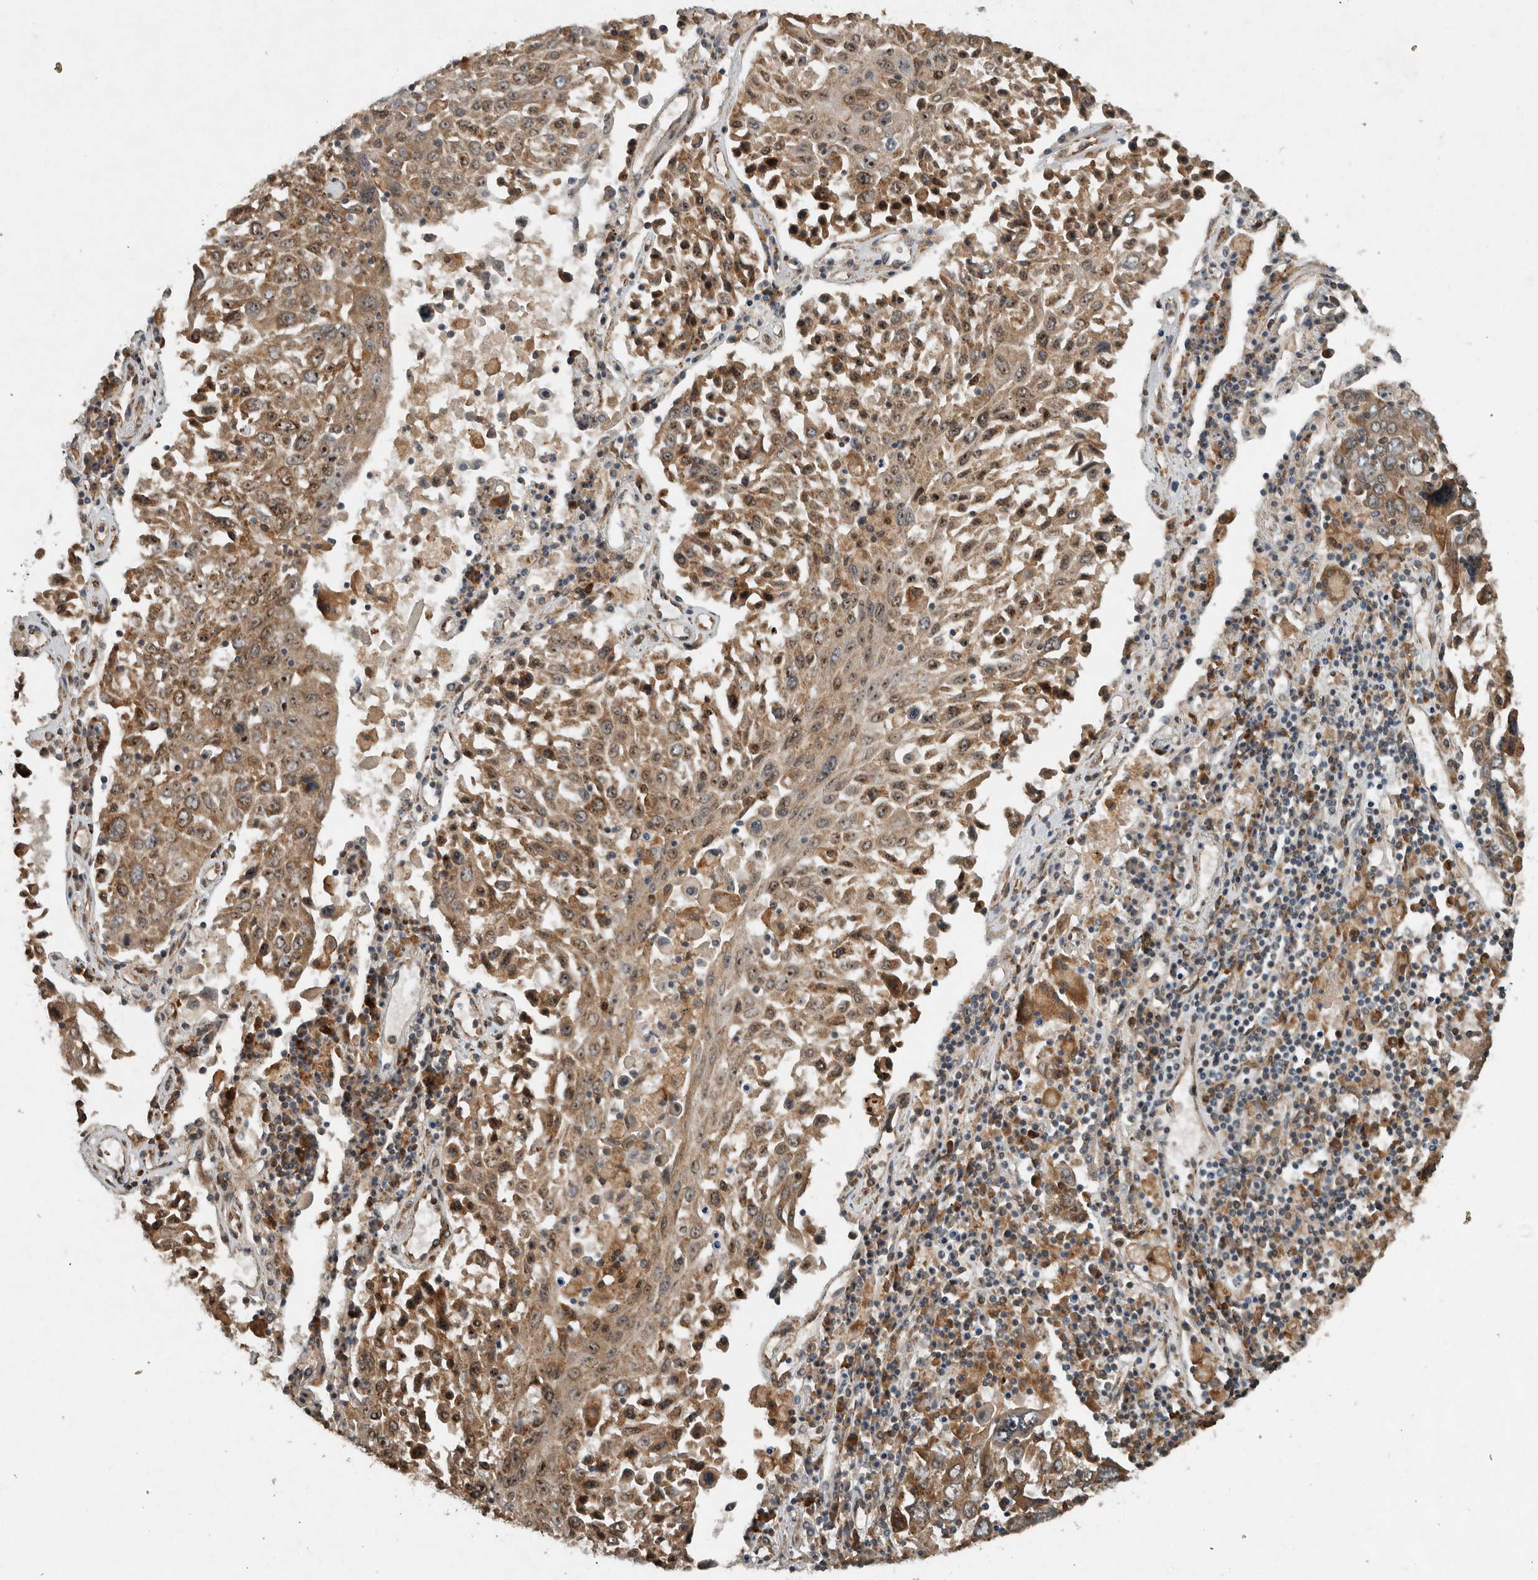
{"staining": {"intensity": "moderate", "quantity": ">75%", "location": "cytoplasmic/membranous,nuclear"}, "tissue": "lung cancer", "cell_type": "Tumor cells", "image_type": "cancer", "snomed": [{"axis": "morphology", "description": "Squamous cell carcinoma, NOS"}, {"axis": "topography", "description": "Lung"}], "caption": "Protein expression analysis of human lung cancer (squamous cell carcinoma) reveals moderate cytoplasmic/membranous and nuclear positivity in approximately >75% of tumor cells. (Brightfield microscopy of DAB IHC at high magnification).", "gene": "GPR137B", "patient": {"sex": "male", "age": 65}}